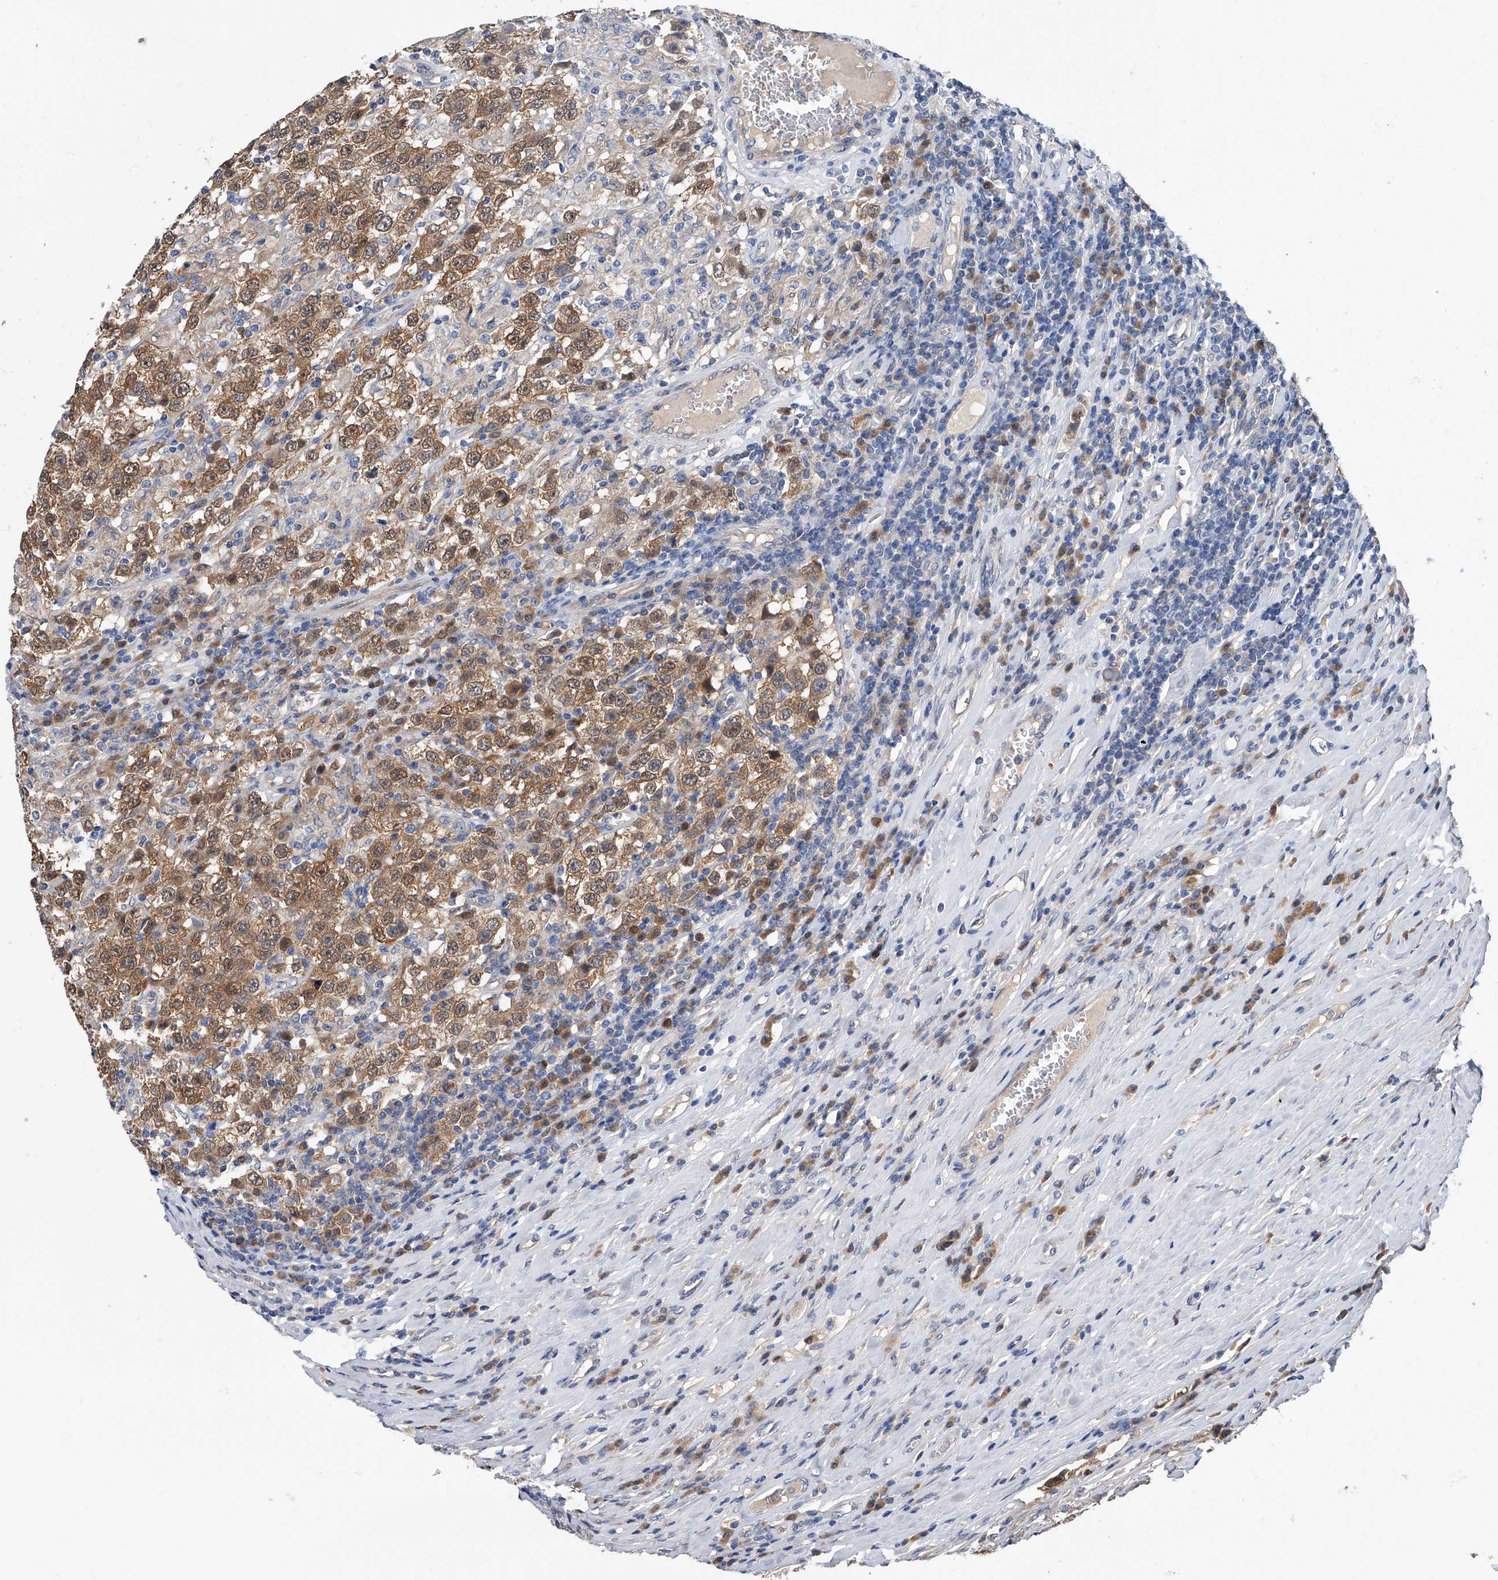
{"staining": {"intensity": "moderate", "quantity": ">75%", "location": "cytoplasmic/membranous"}, "tissue": "testis cancer", "cell_type": "Tumor cells", "image_type": "cancer", "snomed": [{"axis": "morphology", "description": "Seminoma, NOS"}, {"axis": "topography", "description": "Testis"}], "caption": "High-power microscopy captured an IHC micrograph of testis cancer, revealing moderate cytoplasmic/membranous positivity in about >75% of tumor cells.", "gene": "PGM3", "patient": {"sex": "male", "age": 41}}